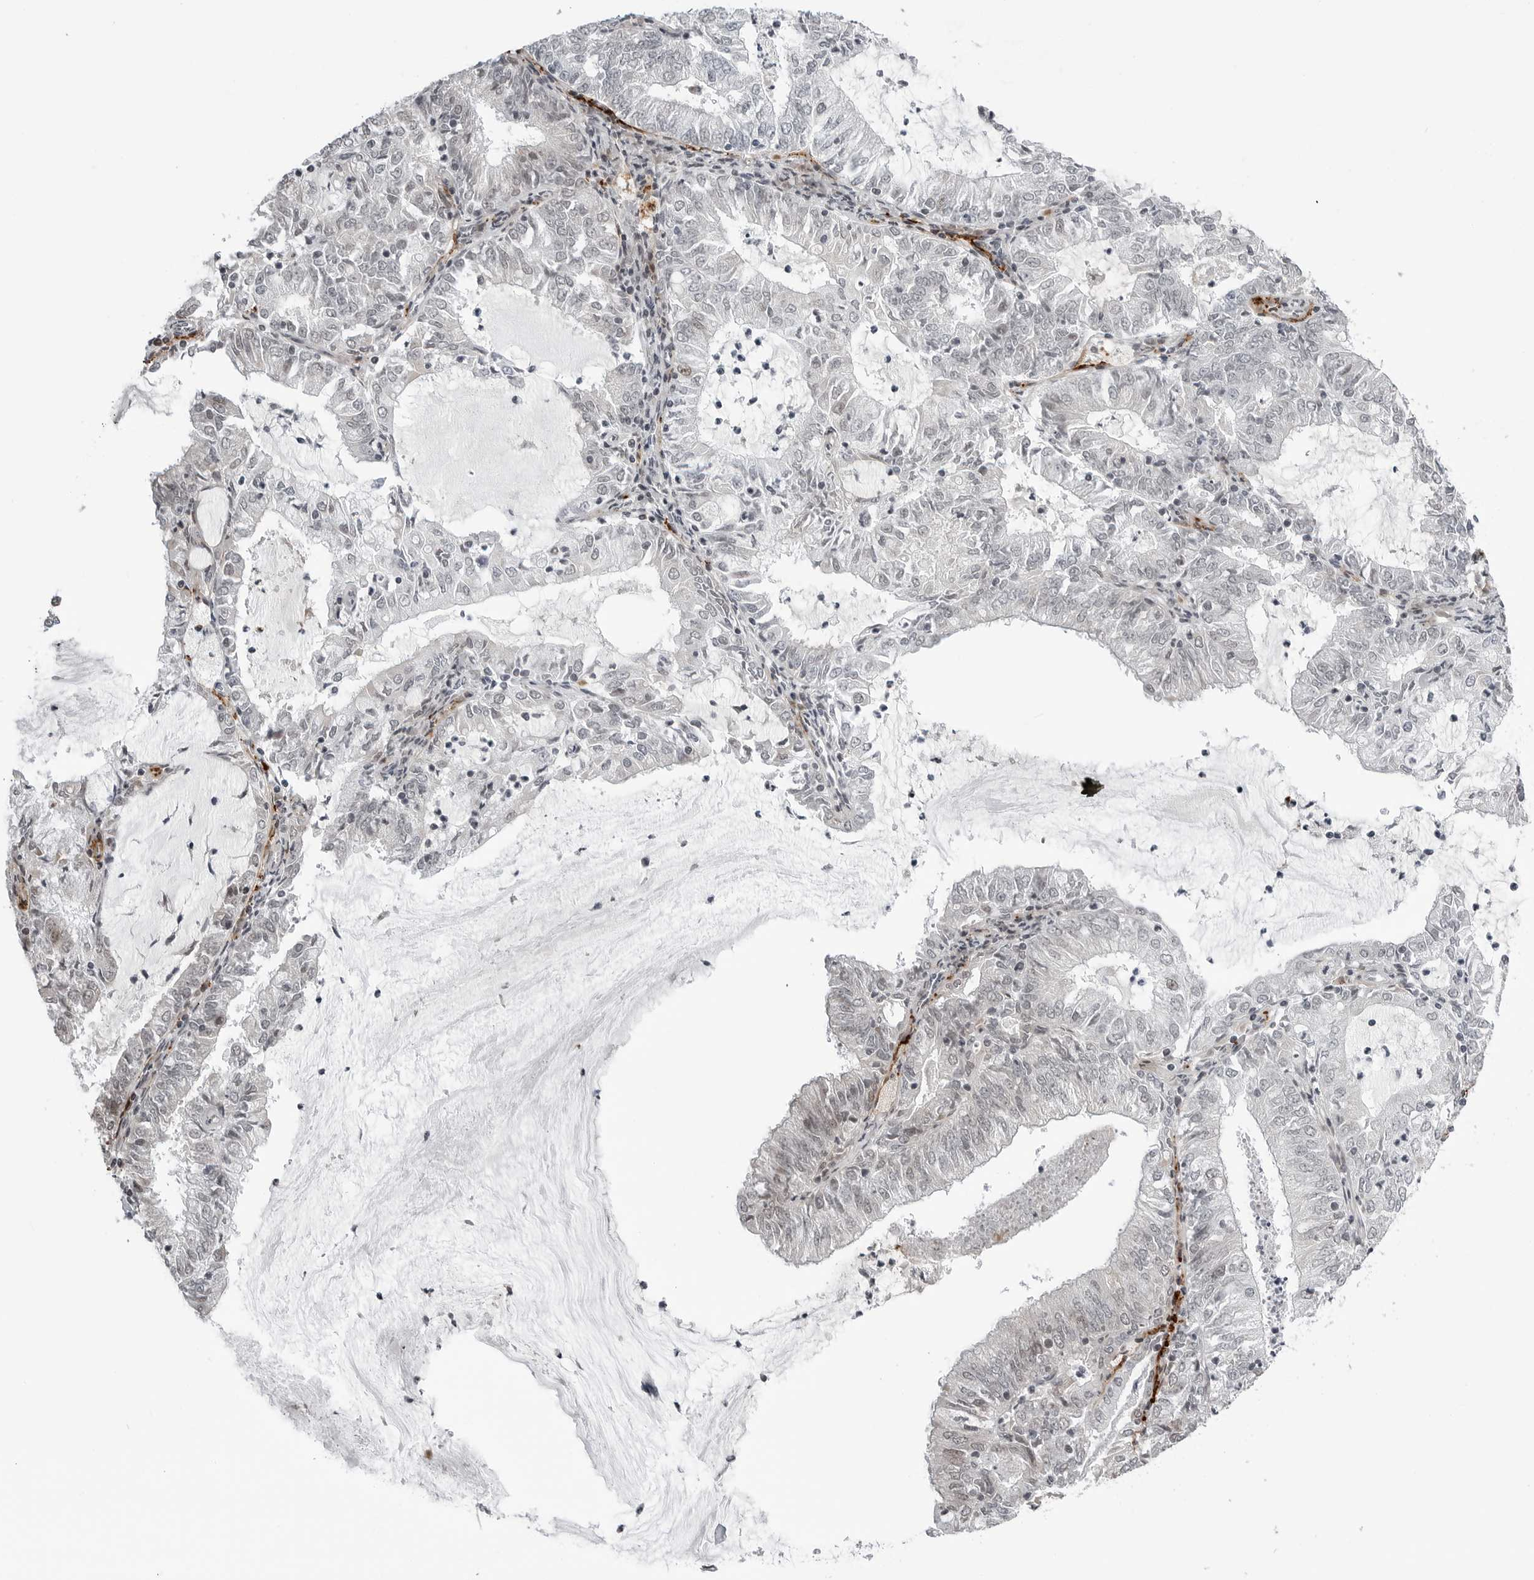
{"staining": {"intensity": "negative", "quantity": "none", "location": "none"}, "tissue": "endometrial cancer", "cell_type": "Tumor cells", "image_type": "cancer", "snomed": [{"axis": "morphology", "description": "Adenocarcinoma, NOS"}, {"axis": "topography", "description": "Endometrium"}], "caption": "Immunohistochemical staining of human endometrial cancer (adenocarcinoma) reveals no significant positivity in tumor cells. (DAB (3,3'-diaminobenzidine) IHC with hematoxylin counter stain).", "gene": "CXCR5", "patient": {"sex": "female", "age": 57}}